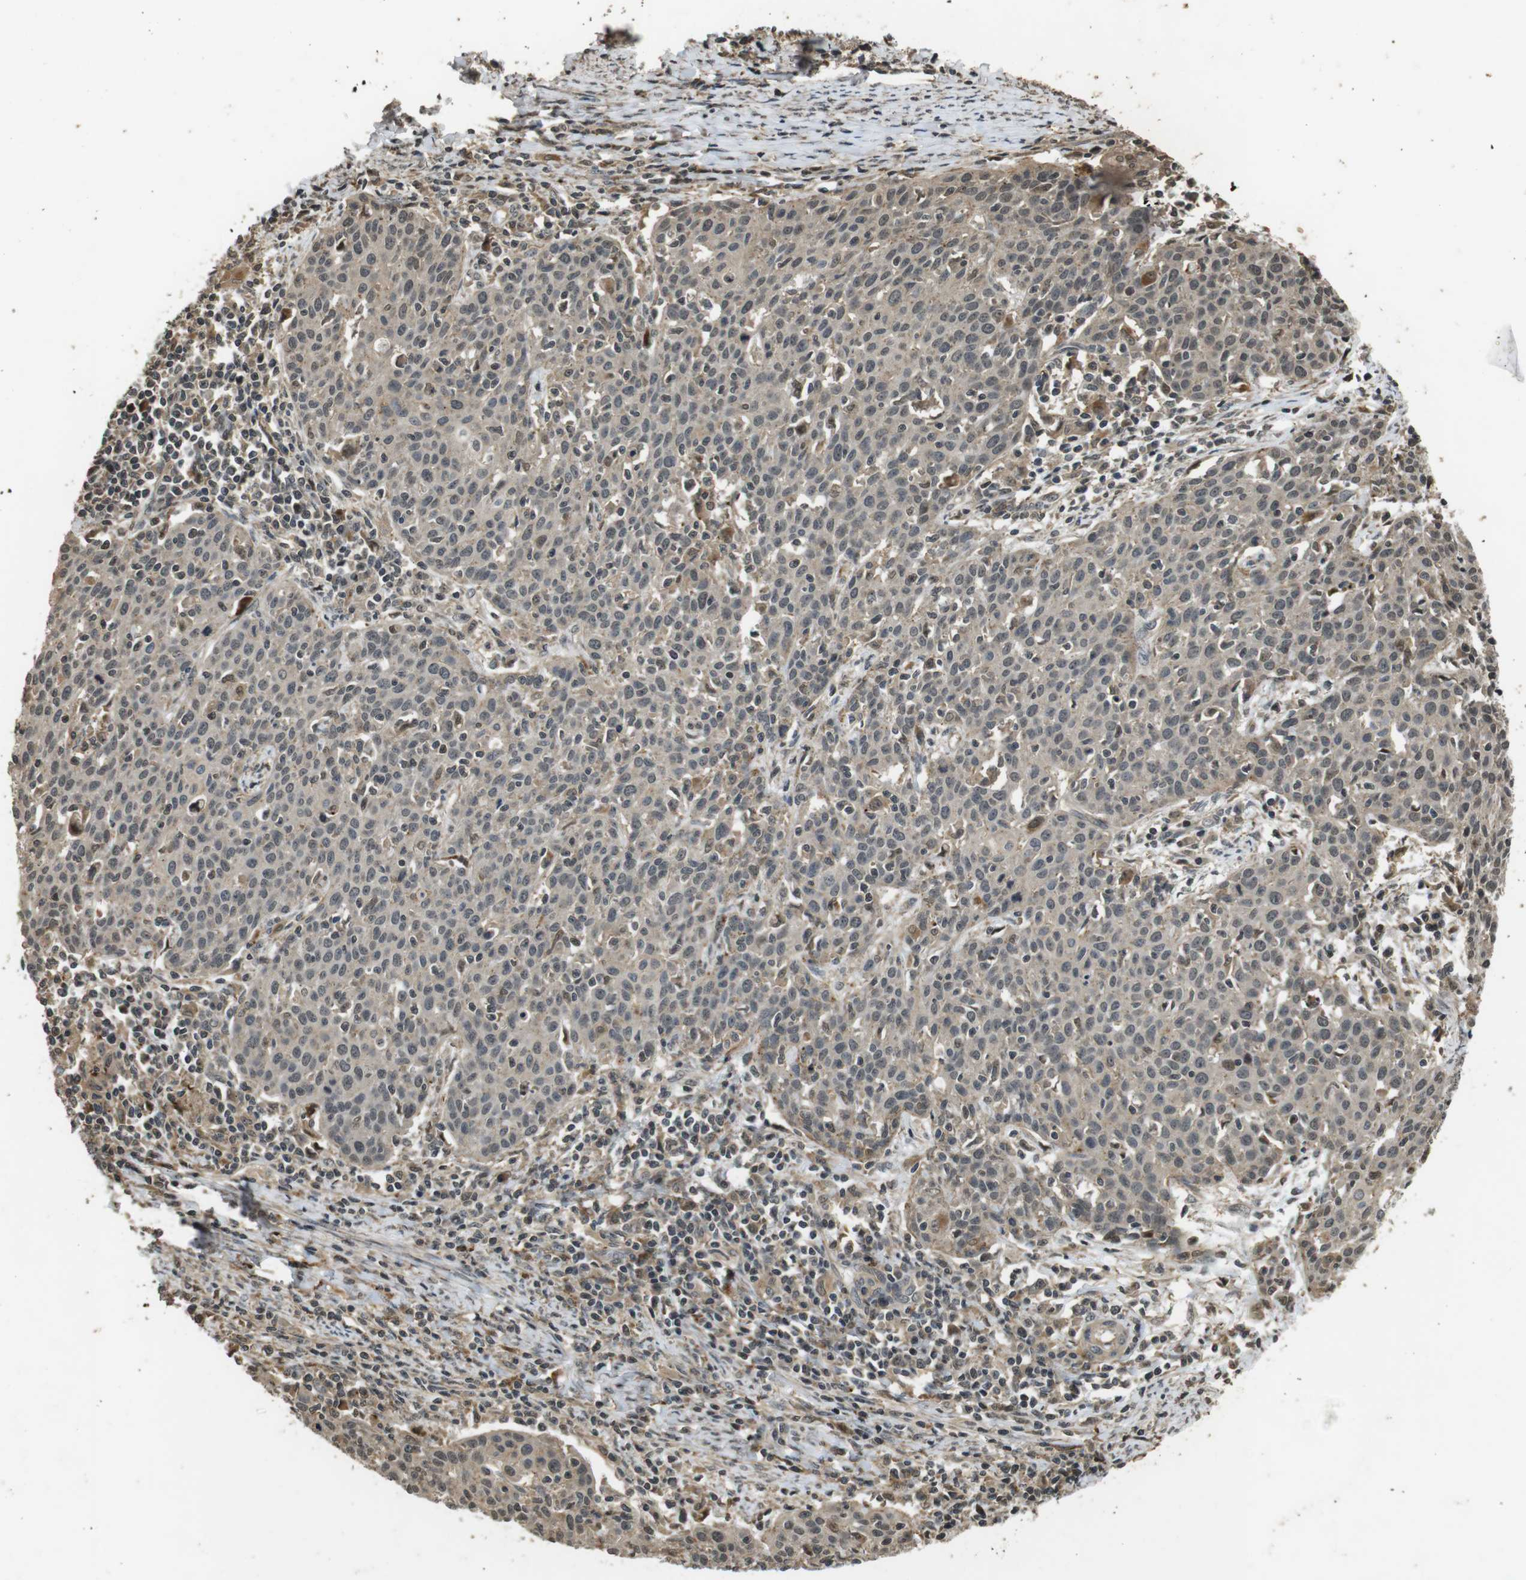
{"staining": {"intensity": "weak", "quantity": ">75%", "location": "cytoplasmic/membranous,nuclear"}, "tissue": "cervical cancer", "cell_type": "Tumor cells", "image_type": "cancer", "snomed": [{"axis": "morphology", "description": "Squamous cell carcinoma, NOS"}, {"axis": "topography", "description": "Cervix"}], "caption": "Protein staining of cervical cancer (squamous cell carcinoma) tissue displays weak cytoplasmic/membranous and nuclear expression in about >75% of tumor cells.", "gene": "FZD10", "patient": {"sex": "female", "age": 38}}